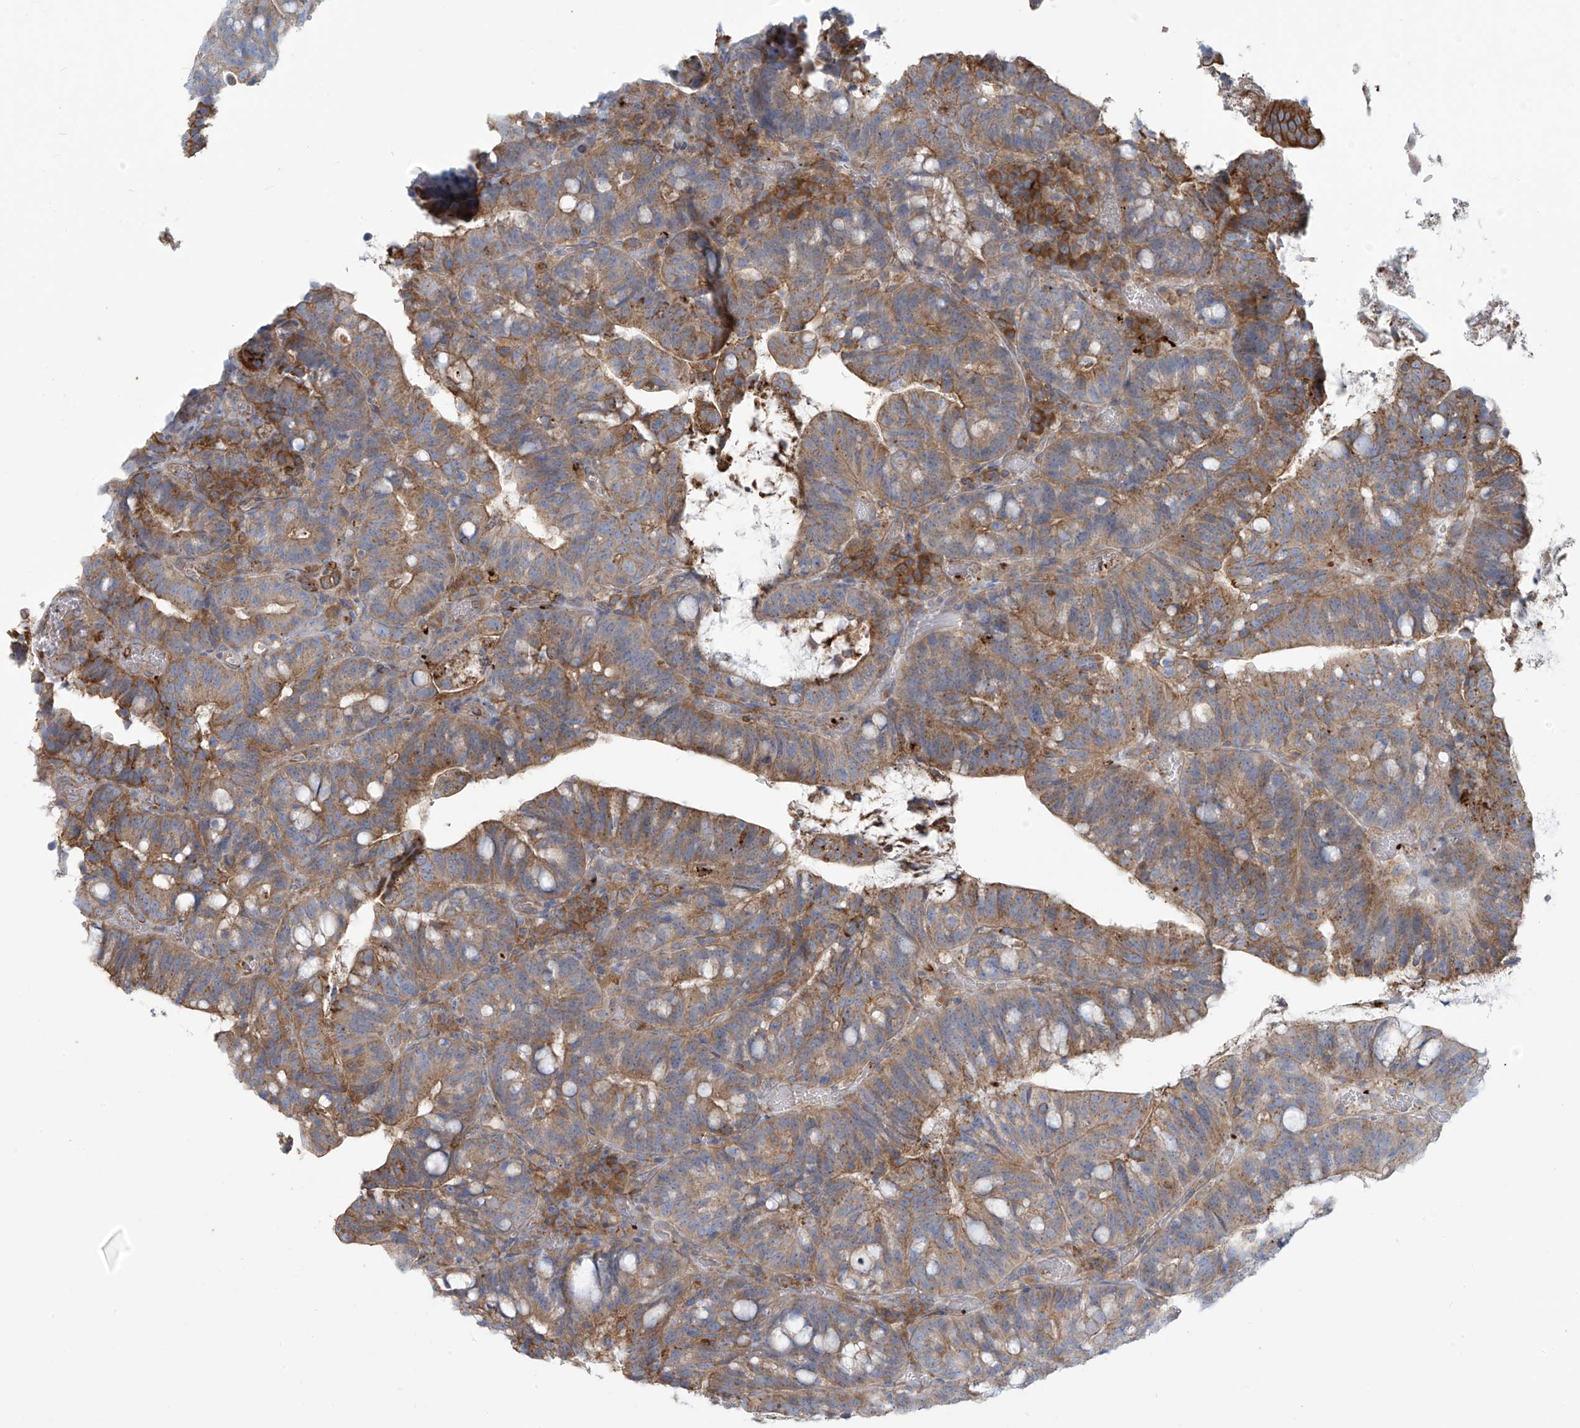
{"staining": {"intensity": "moderate", "quantity": ">75%", "location": "cytoplasmic/membranous"}, "tissue": "colorectal cancer", "cell_type": "Tumor cells", "image_type": "cancer", "snomed": [{"axis": "morphology", "description": "Adenocarcinoma, NOS"}, {"axis": "topography", "description": "Colon"}], "caption": "Moderate cytoplasmic/membranous protein positivity is identified in about >75% of tumor cells in adenocarcinoma (colorectal).", "gene": "LZTS3", "patient": {"sex": "female", "age": 66}}